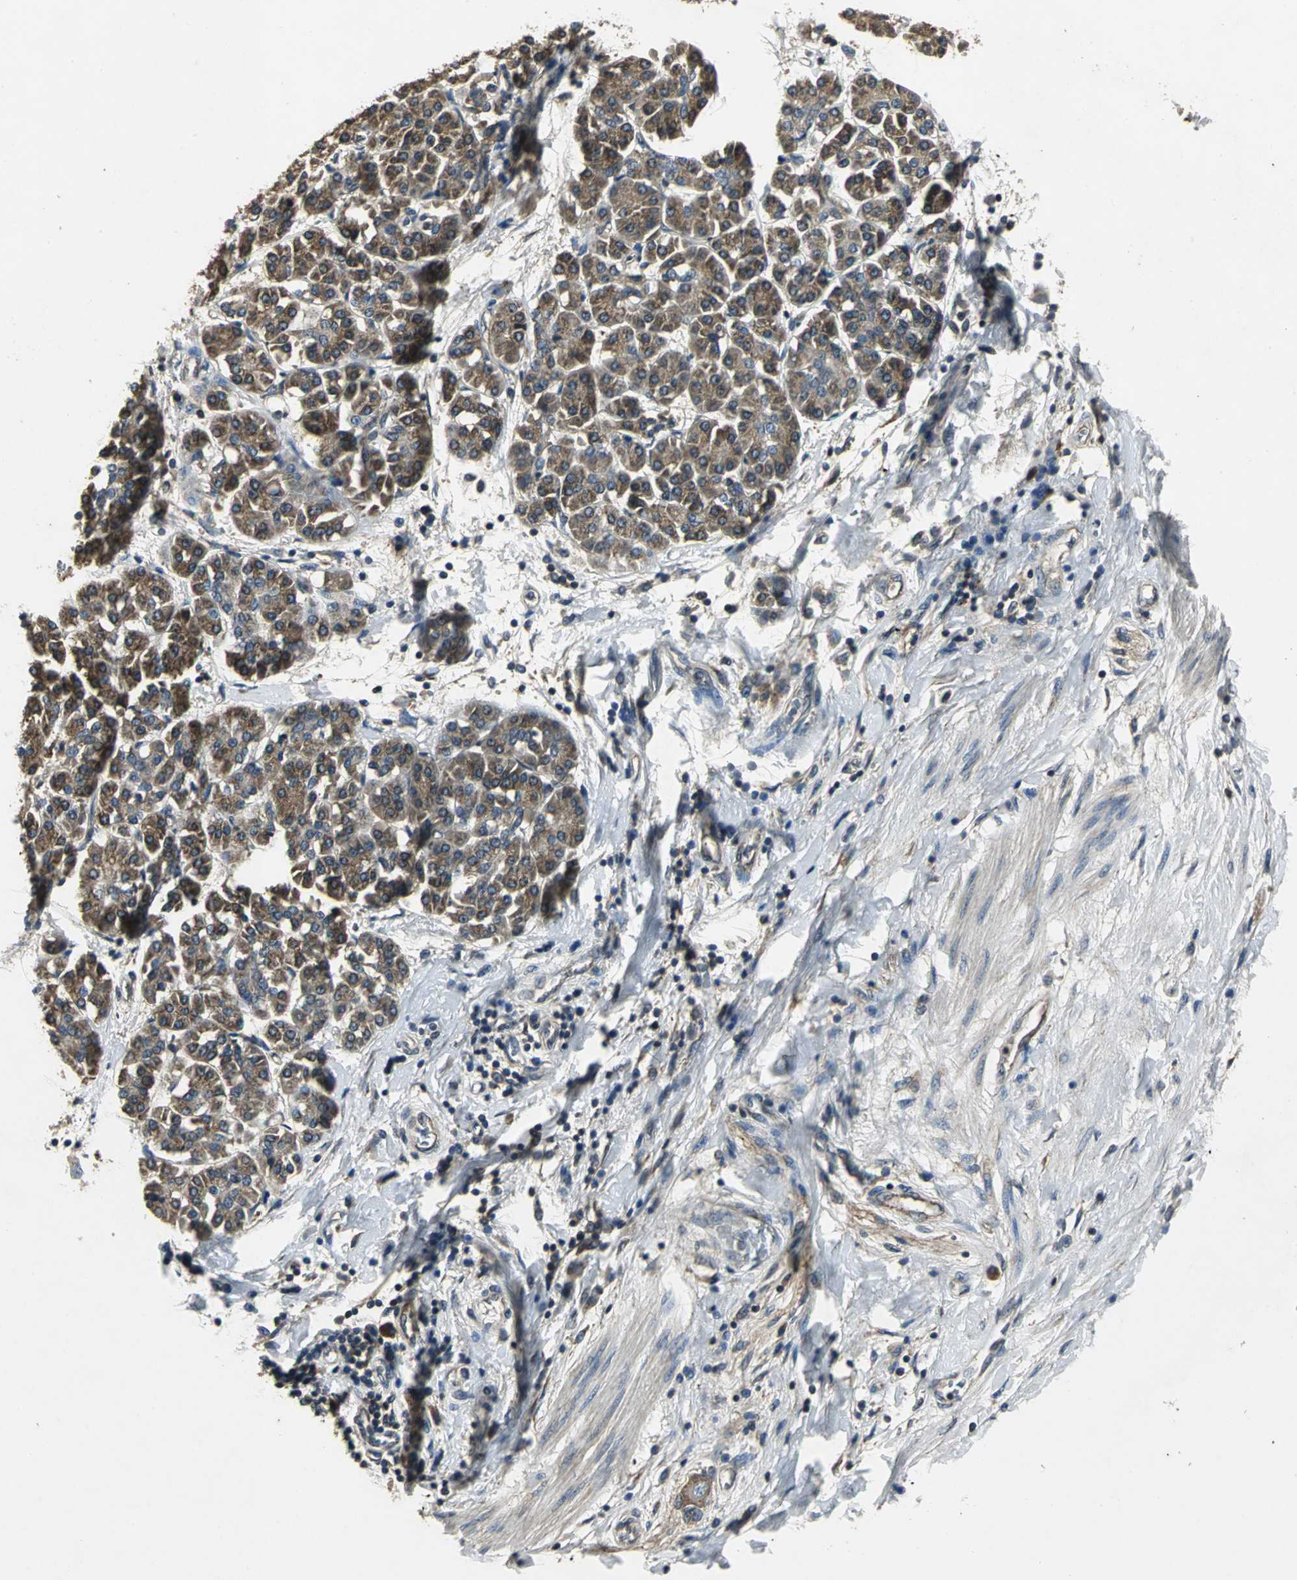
{"staining": {"intensity": "moderate", "quantity": ">75%", "location": "cytoplasmic/membranous"}, "tissue": "pancreatic cancer", "cell_type": "Tumor cells", "image_type": "cancer", "snomed": [{"axis": "morphology", "description": "Adenocarcinoma, NOS"}, {"axis": "topography", "description": "Pancreas"}], "caption": "IHC (DAB (3,3'-diaminobenzidine)) staining of pancreatic cancer shows moderate cytoplasmic/membranous protein positivity in about >75% of tumor cells. (DAB IHC with brightfield microscopy, high magnification).", "gene": "IRF3", "patient": {"sex": "female", "age": 48}}